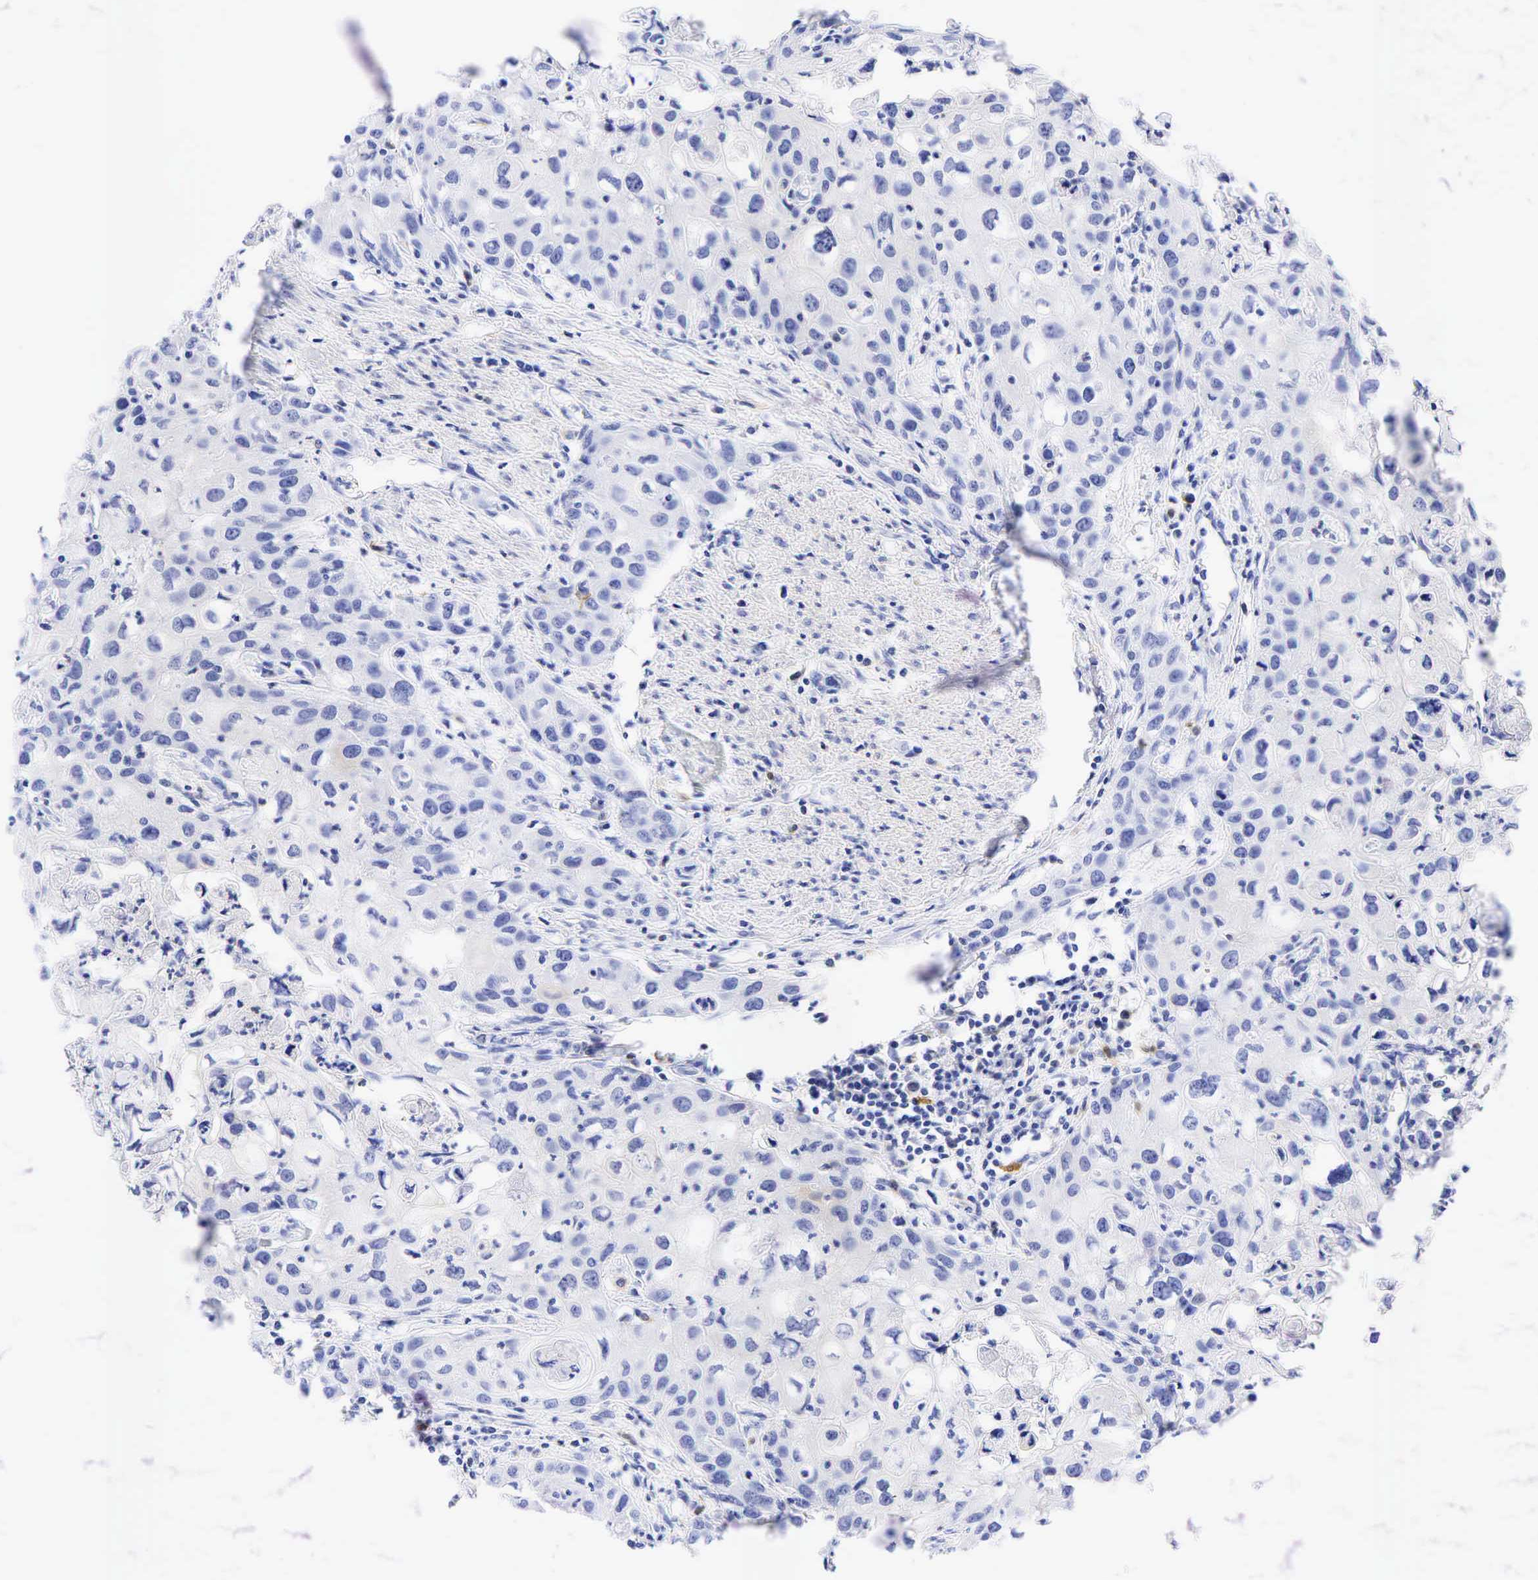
{"staining": {"intensity": "negative", "quantity": "none", "location": "none"}, "tissue": "urothelial cancer", "cell_type": "Tumor cells", "image_type": "cancer", "snomed": [{"axis": "morphology", "description": "Urothelial carcinoma, High grade"}, {"axis": "topography", "description": "Urinary bladder"}], "caption": "This is a photomicrograph of immunohistochemistry (IHC) staining of urothelial carcinoma (high-grade), which shows no positivity in tumor cells.", "gene": "TNFRSF8", "patient": {"sex": "male", "age": 54}}